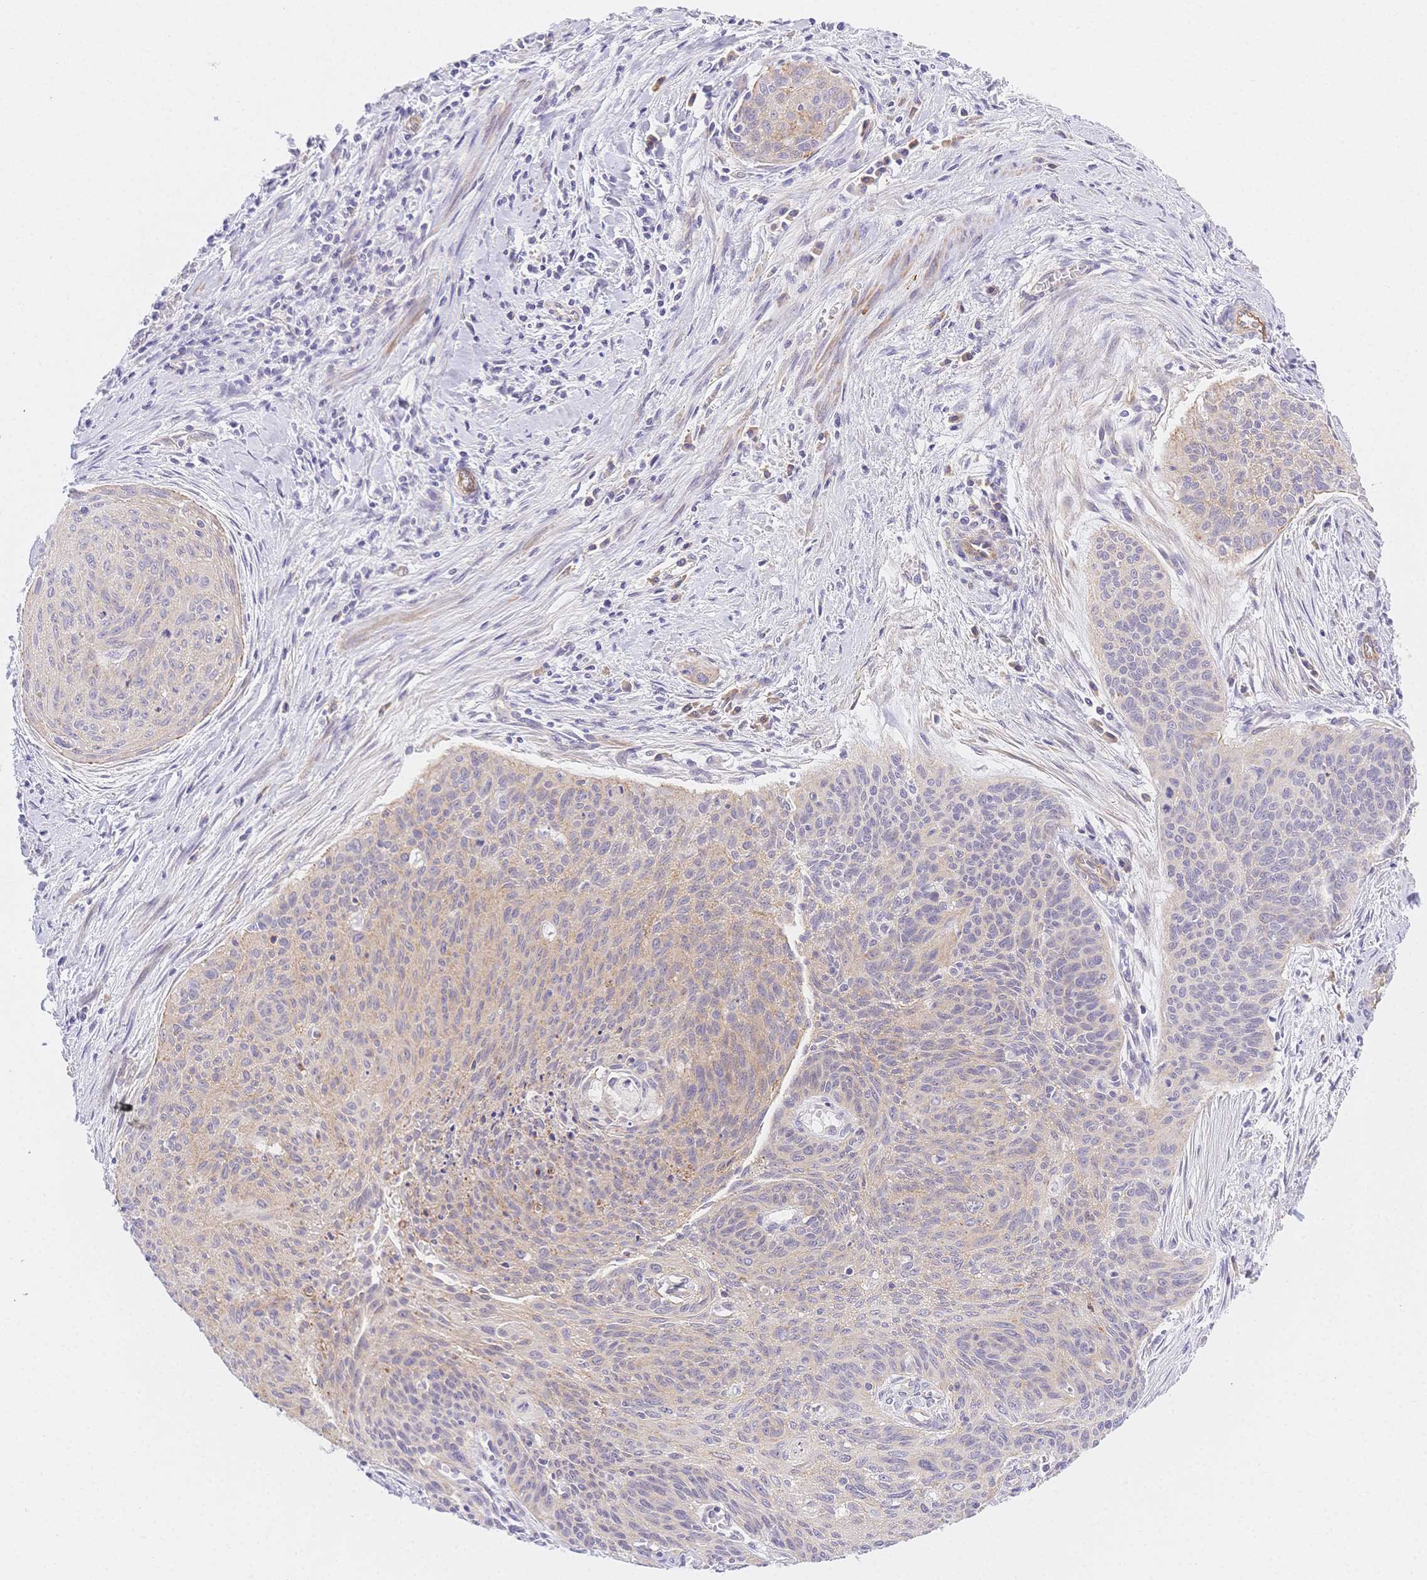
{"staining": {"intensity": "weak", "quantity": "<25%", "location": "cytoplasmic/membranous"}, "tissue": "cervical cancer", "cell_type": "Tumor cells", "image_type": "cancer", "snomed": [{"axis": "morphology", "description": "Squamous cell carcinoma, NOS"}, {"axis": "topography", "description": "Cervix"}], "caption": "A micrograph of human cervical squamous cell carcinoma is negative for staining in tumor cells.", "gene": "CSN1S1", "patient": {"sex": "female", "age": 55}}